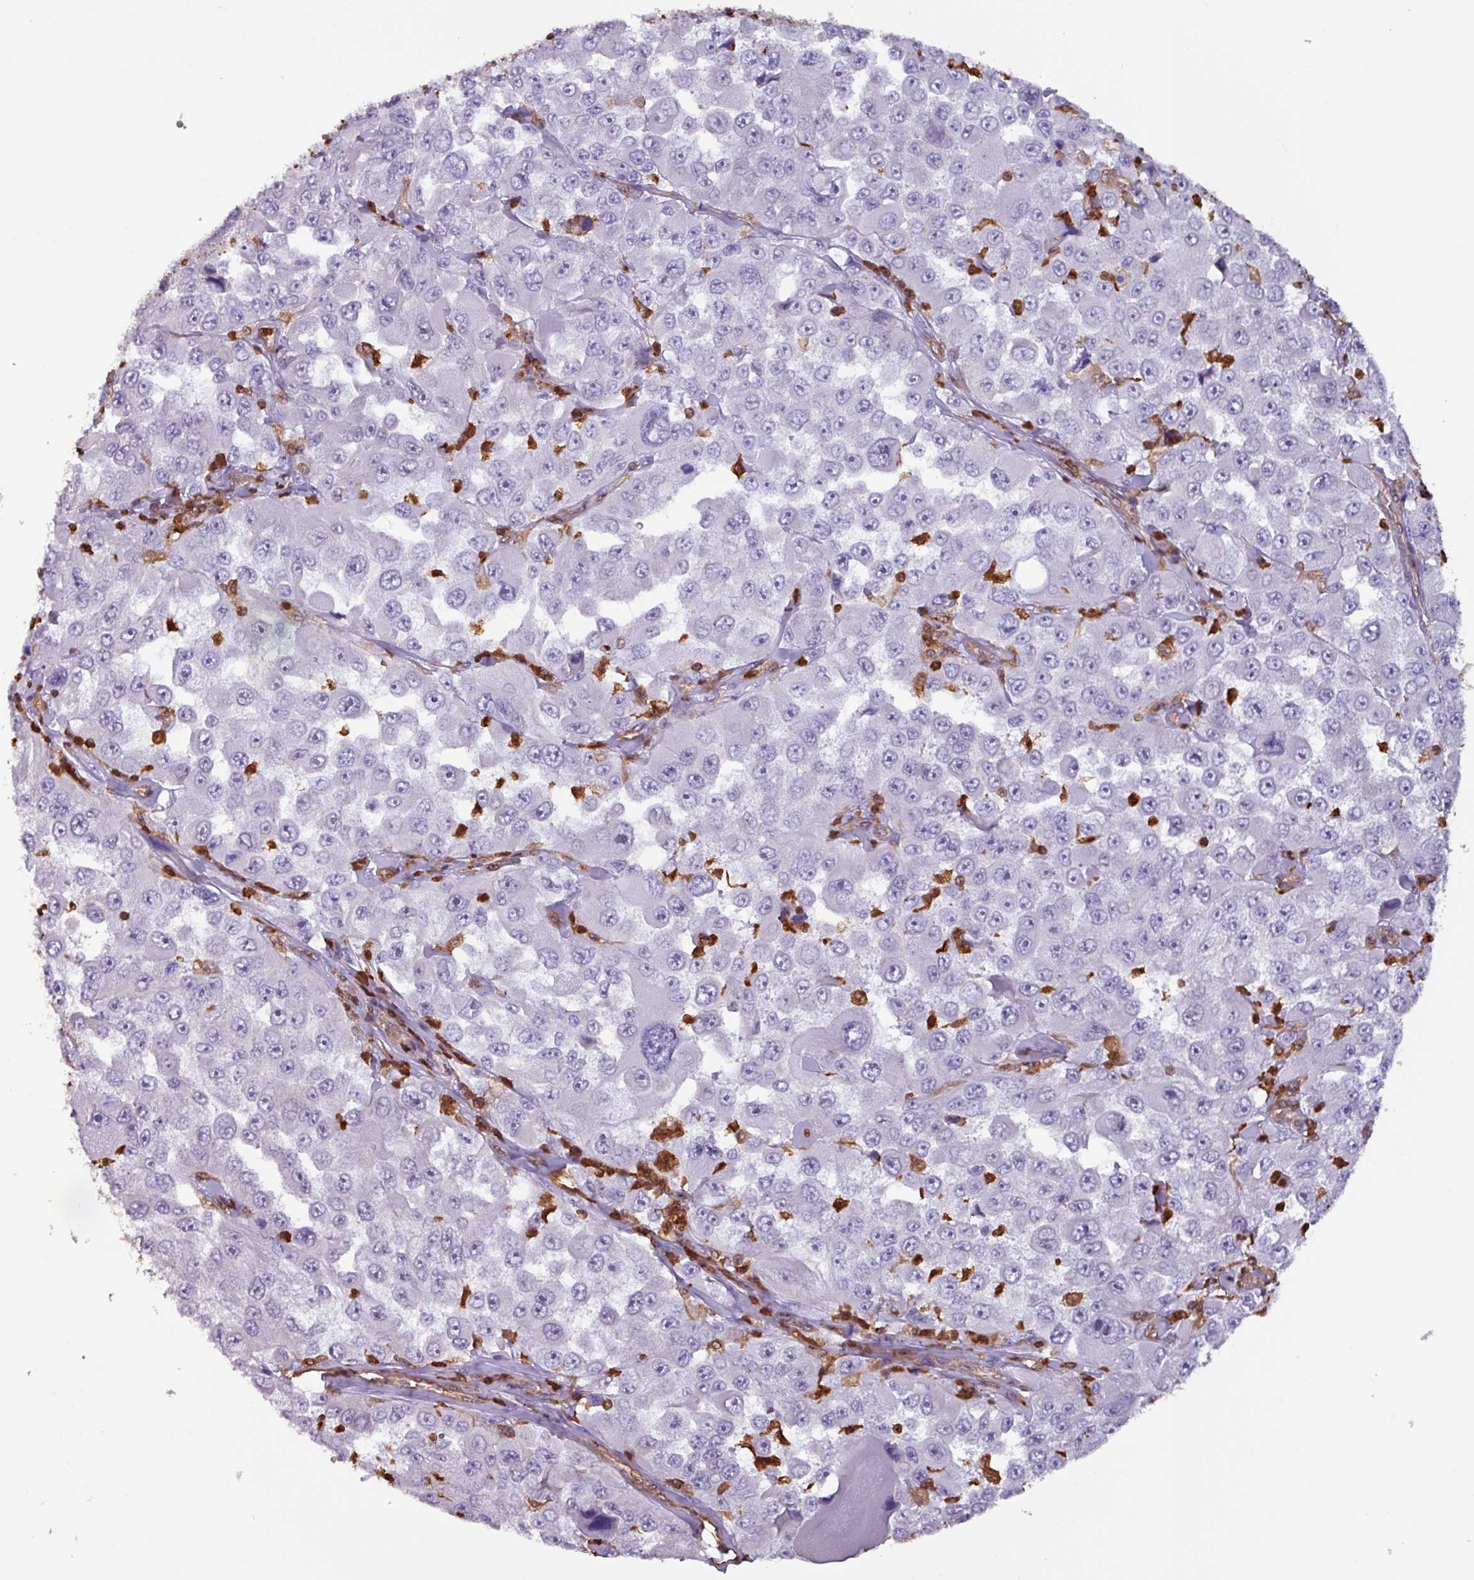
{"staining": {"intensity": "negative", "quantity": "none", "location": "none"}, "tissue": "melanoma", "cell_type": "Tumor cells", "image_type": "cancer", "snomed": [{"axis": "morphology", "description": "Malignant melanoma, Metastatic site"}, {"axis": "topography", "description": "Lymph node"}], "caption": "Melanoma stained for a protein using immunohistochemistry (IHC) demonstrates no staining tumor cells.", "gene": "ARHGDIB", "patient": {"sex": "male", "age": 62}}